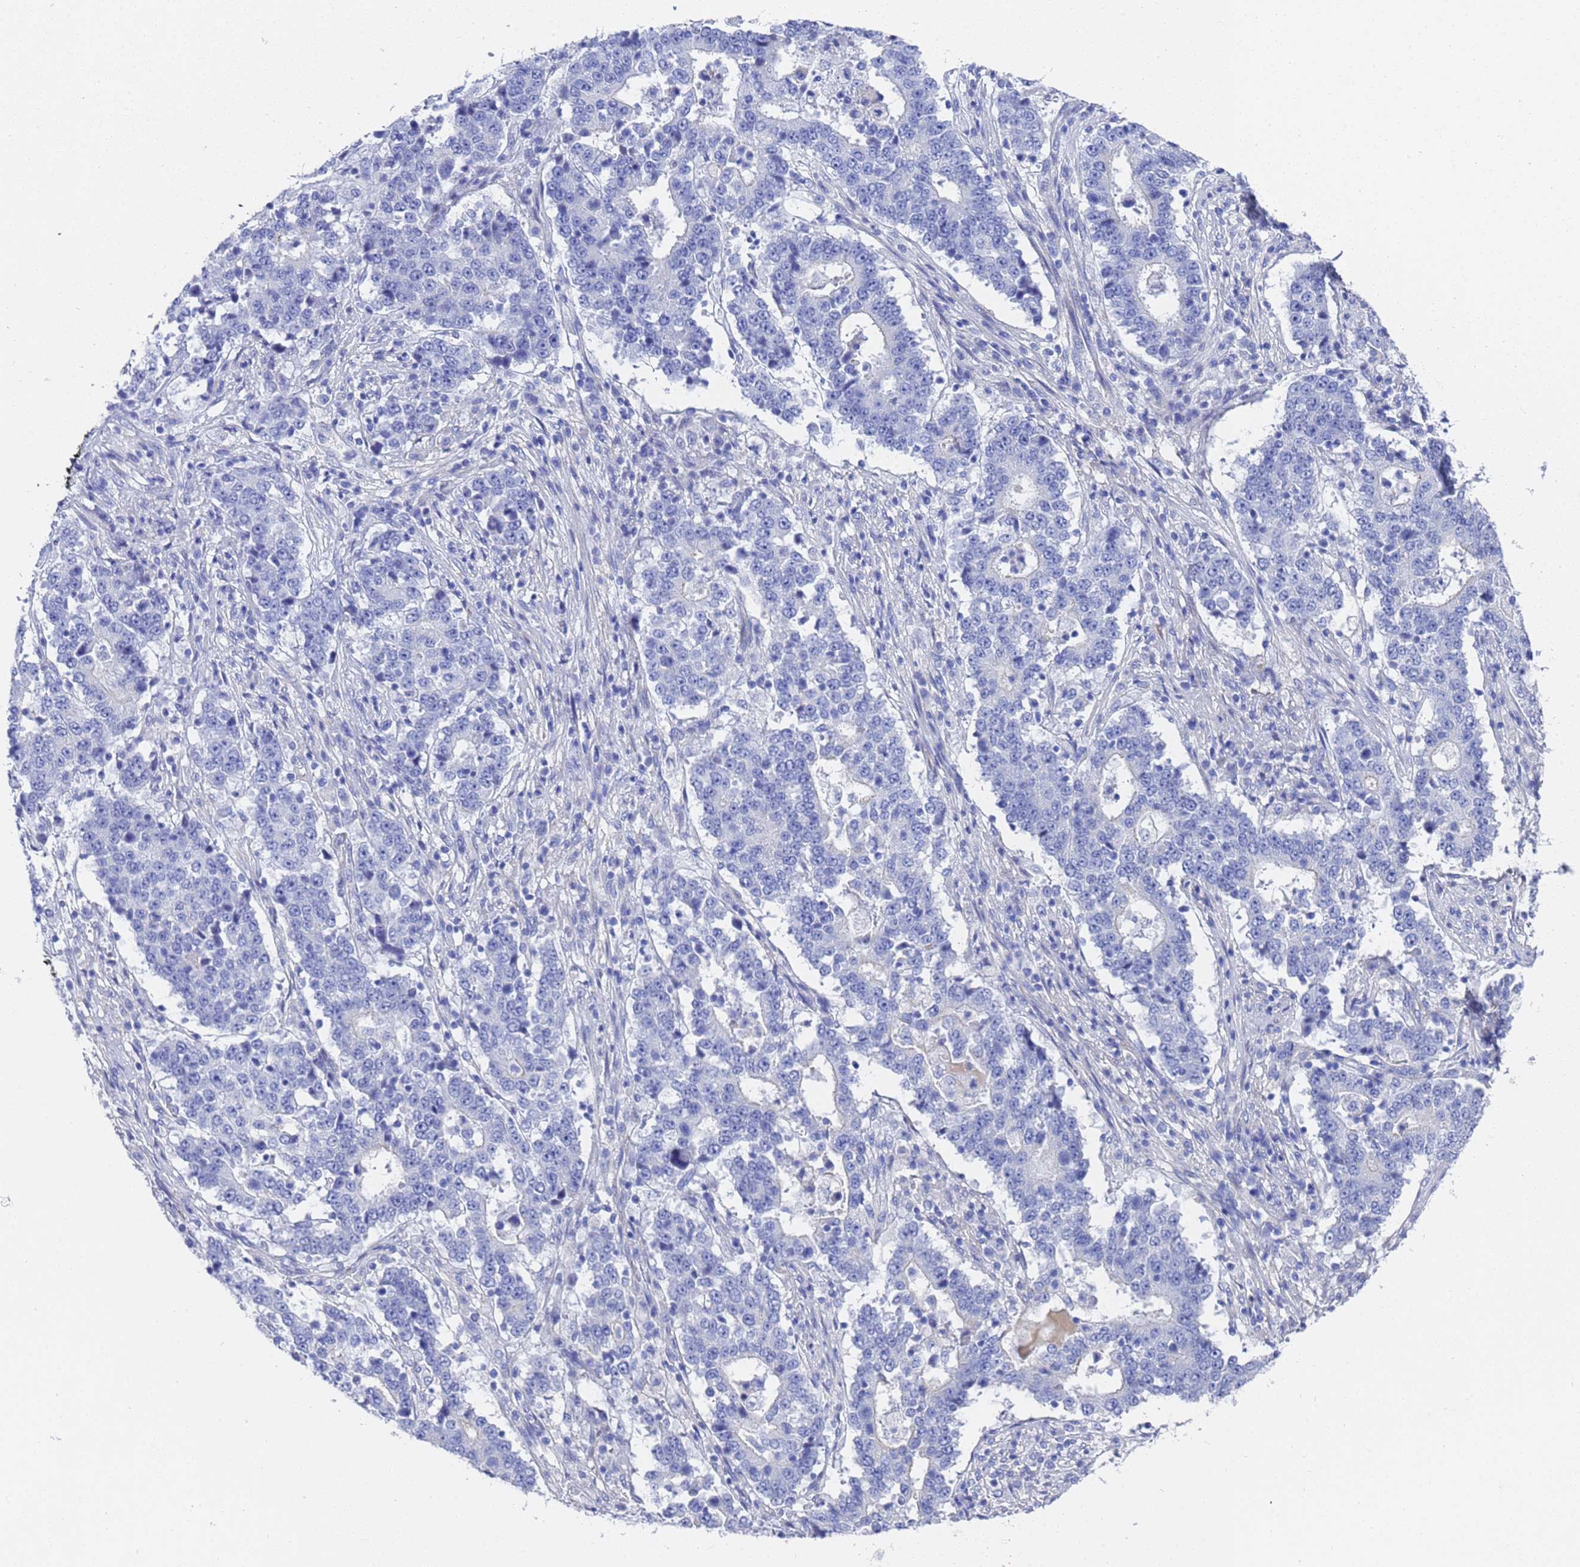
{"staining": {"intensity": "negative", "quantity": "none", "location": "none"}, "tissue": "stomach cancer", "cell_type": "Tumor cells", "image_type": "cancer", "snomed": [{"axis": "morphology", "description": "Adenocarcinoma, NOS"}, {"axis": "topography", "description": "Stomach"}], "caption": "Stomach adenocarcinoma was stained to show a protein in brown. There is no significant staining in tumor cells. (DAB immunohistochemistry (IHC) visualized using brightfield microscopy, high magnification).", "gene": "TUBB1", "patient": {"sex": "male", "age": 59}}